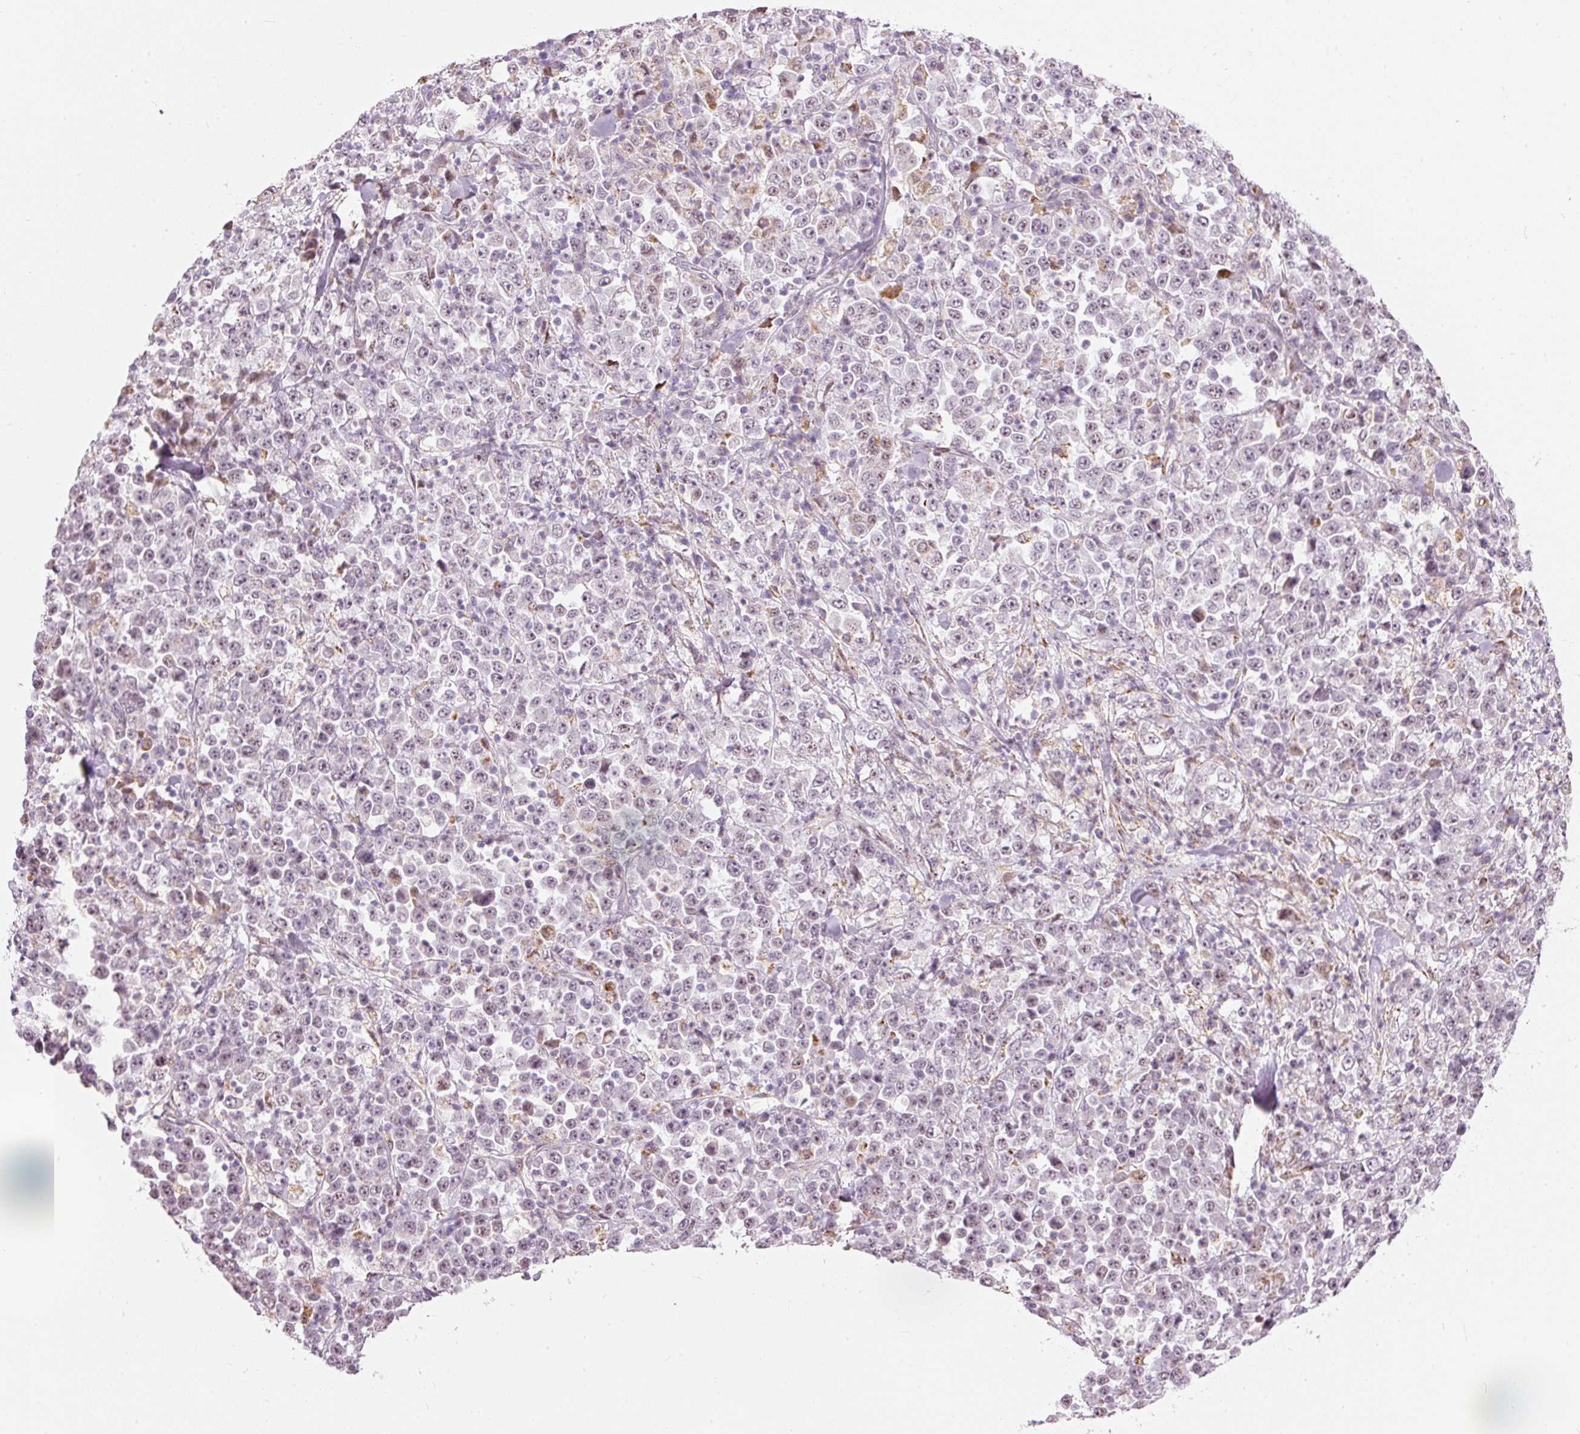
{"staining": {"intensity": "weak", "quantity": "<25%", "location": "nuclear"}, "tissue": "stomach cancer", "cell_type": "Tumor cells", "image_type": "cancer", "snomed": [{"axis": "morphology", "description": "Normal tissue, NOS"}, {"axis": "morphology", "description": "Adenocarcinoma, NOS"}, {"axis": "topography", "description": "Stomach, upper"}, {"axis": "topography", "description": "Stomach"}], "caption": "Human stomach cancer (adenocarcinoma) stained for a protein using immunohistochemistry (IHC) shows no positivity in tumor cells.", "gene": "RNF39", "patient": {"sex": "male", "age": 59}}